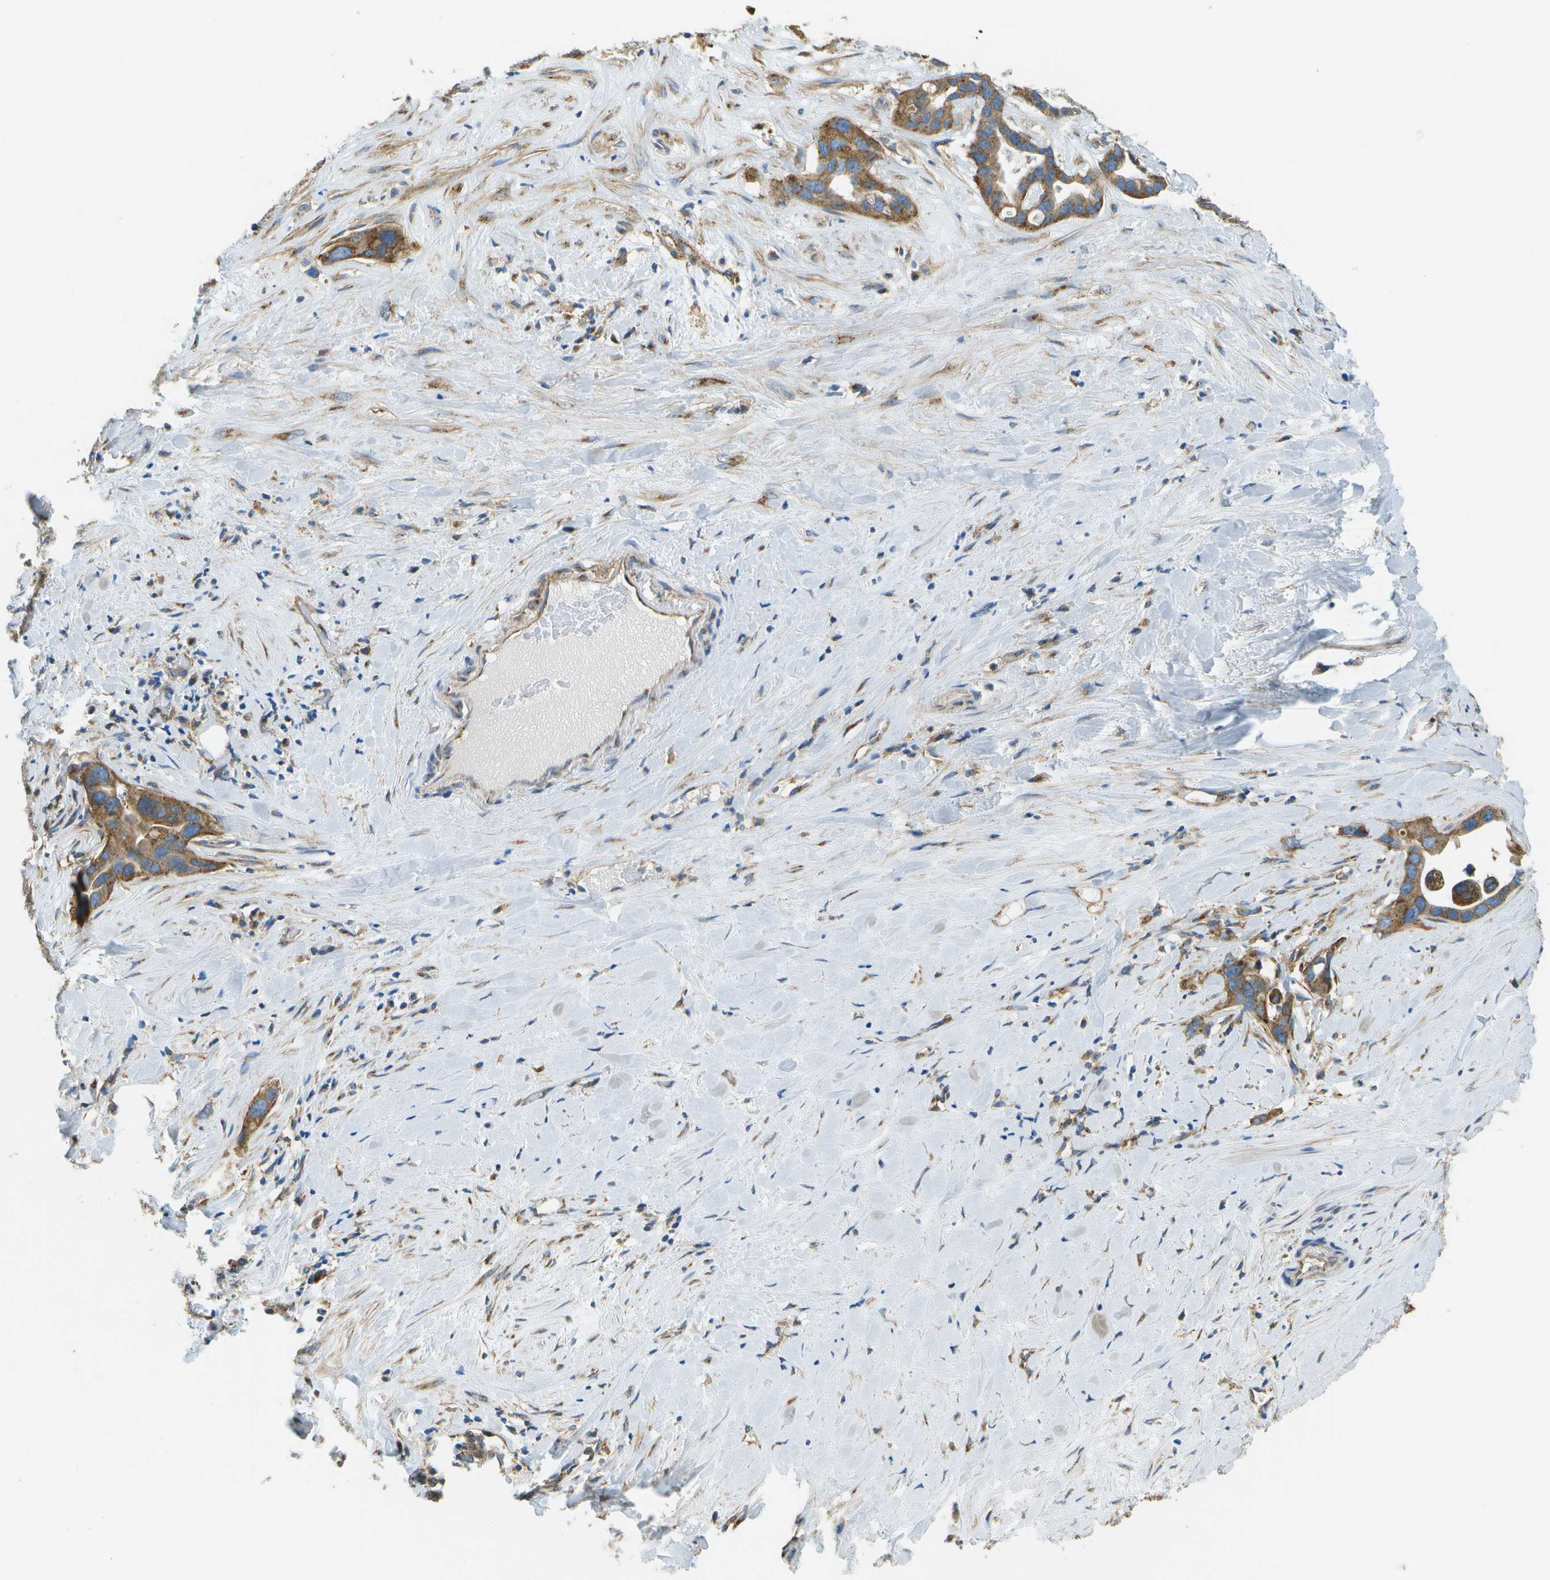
{"staining": {"intensity": "strong", "quantity": ">75%", "location": "cytoplasmic/membranous"}, "tissue": "liver cancer", "cell_type": "Tumor cells", "image_type": "cancer", "snomed": [{"axis": "morphology", "description": "Cholangiocarcinoma"}, {"axis": "topography", "description": "Liver"}], "caption": "Protein analysis of liver cancer (cholangiocarcinoma) tissue exhibits strong cytoplasmic/membranous staining in about >75% of tumor cells.", "gene": "CLTC", "patient": {"sex": "female", "age": 65}}